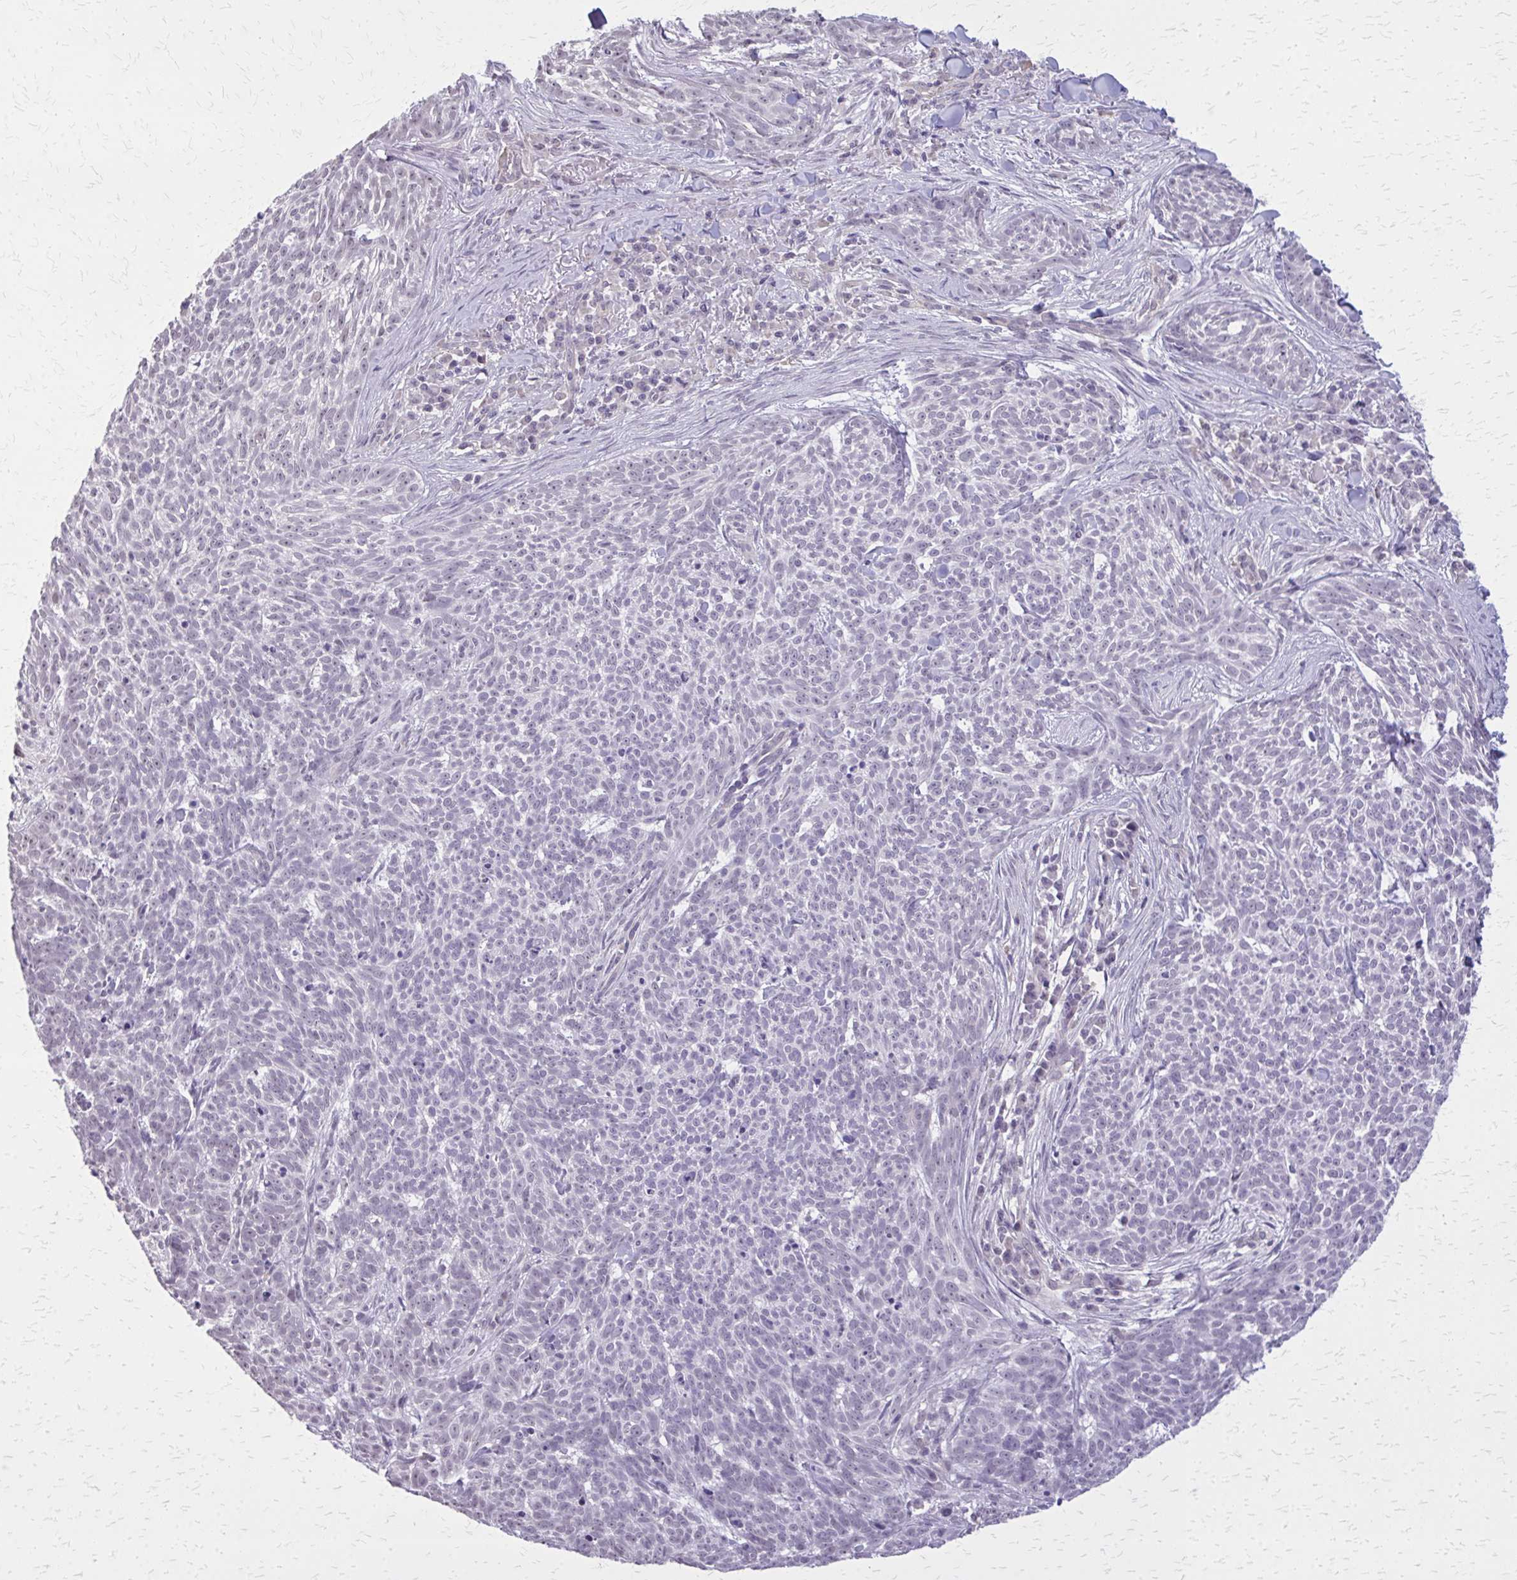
{"staining": {"intensity": "negative", "quantity": "none", "location": "none"}, "tissue": "skin cancer", "cell_type": "Tumor cells", "image_type": "cancer", "snomed": [{"axis": "morphology", "description": "Basal cell carcinoma"}, {"axis": "topography", "description": "Skin"}], "caption": "Immunohistochemistry (IHC) micrograph of neoplastic tissue: basal cell carcinoma (skin) stained with DAB (3,3'-diaminobenzidine) demonstrates no significant protein staining in tumor cells.", "gene": "PLCB1", "patient": {"sex": "female", "age": 93}}